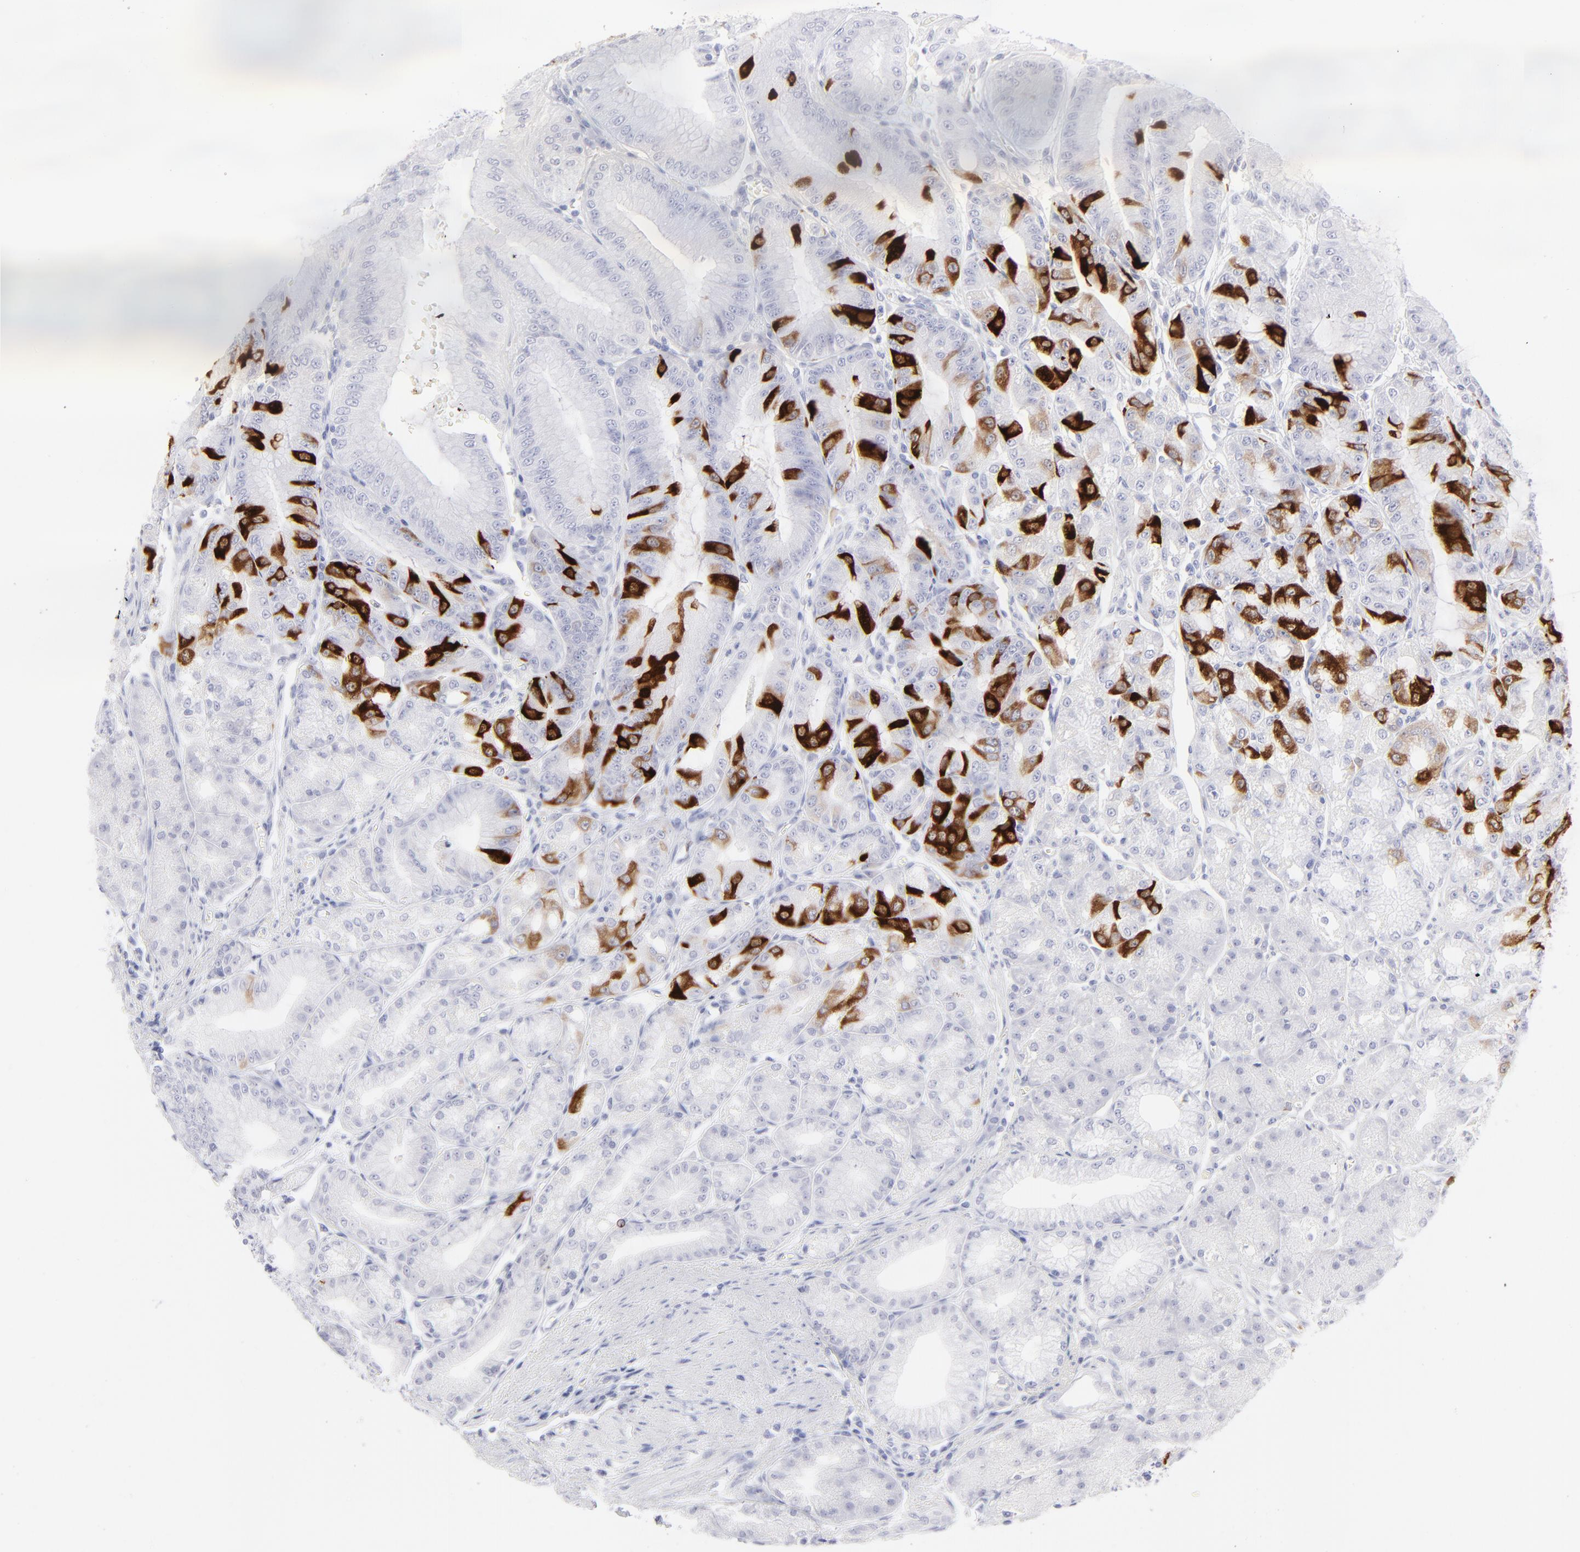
{"staining": {"intensity": "strong", "quantity": "<25%", "location": "cytoplasmic/membranous"}, "tissue": "stomach", "cell_type": "Glandular cells", "image_type": "normal", "snomed": [{"axis": "morphology", "description": "Normal tissue, NOS"}, {"axis": "topography", "description": "Stomach, lower"}], "caption": "The immunohistochemical stain highlights strong cytoplasmic/membranous expression in glandular cells of normal stomach.", "gene": "CCNB1", "patient": {"sex": "male", "age": 71}}